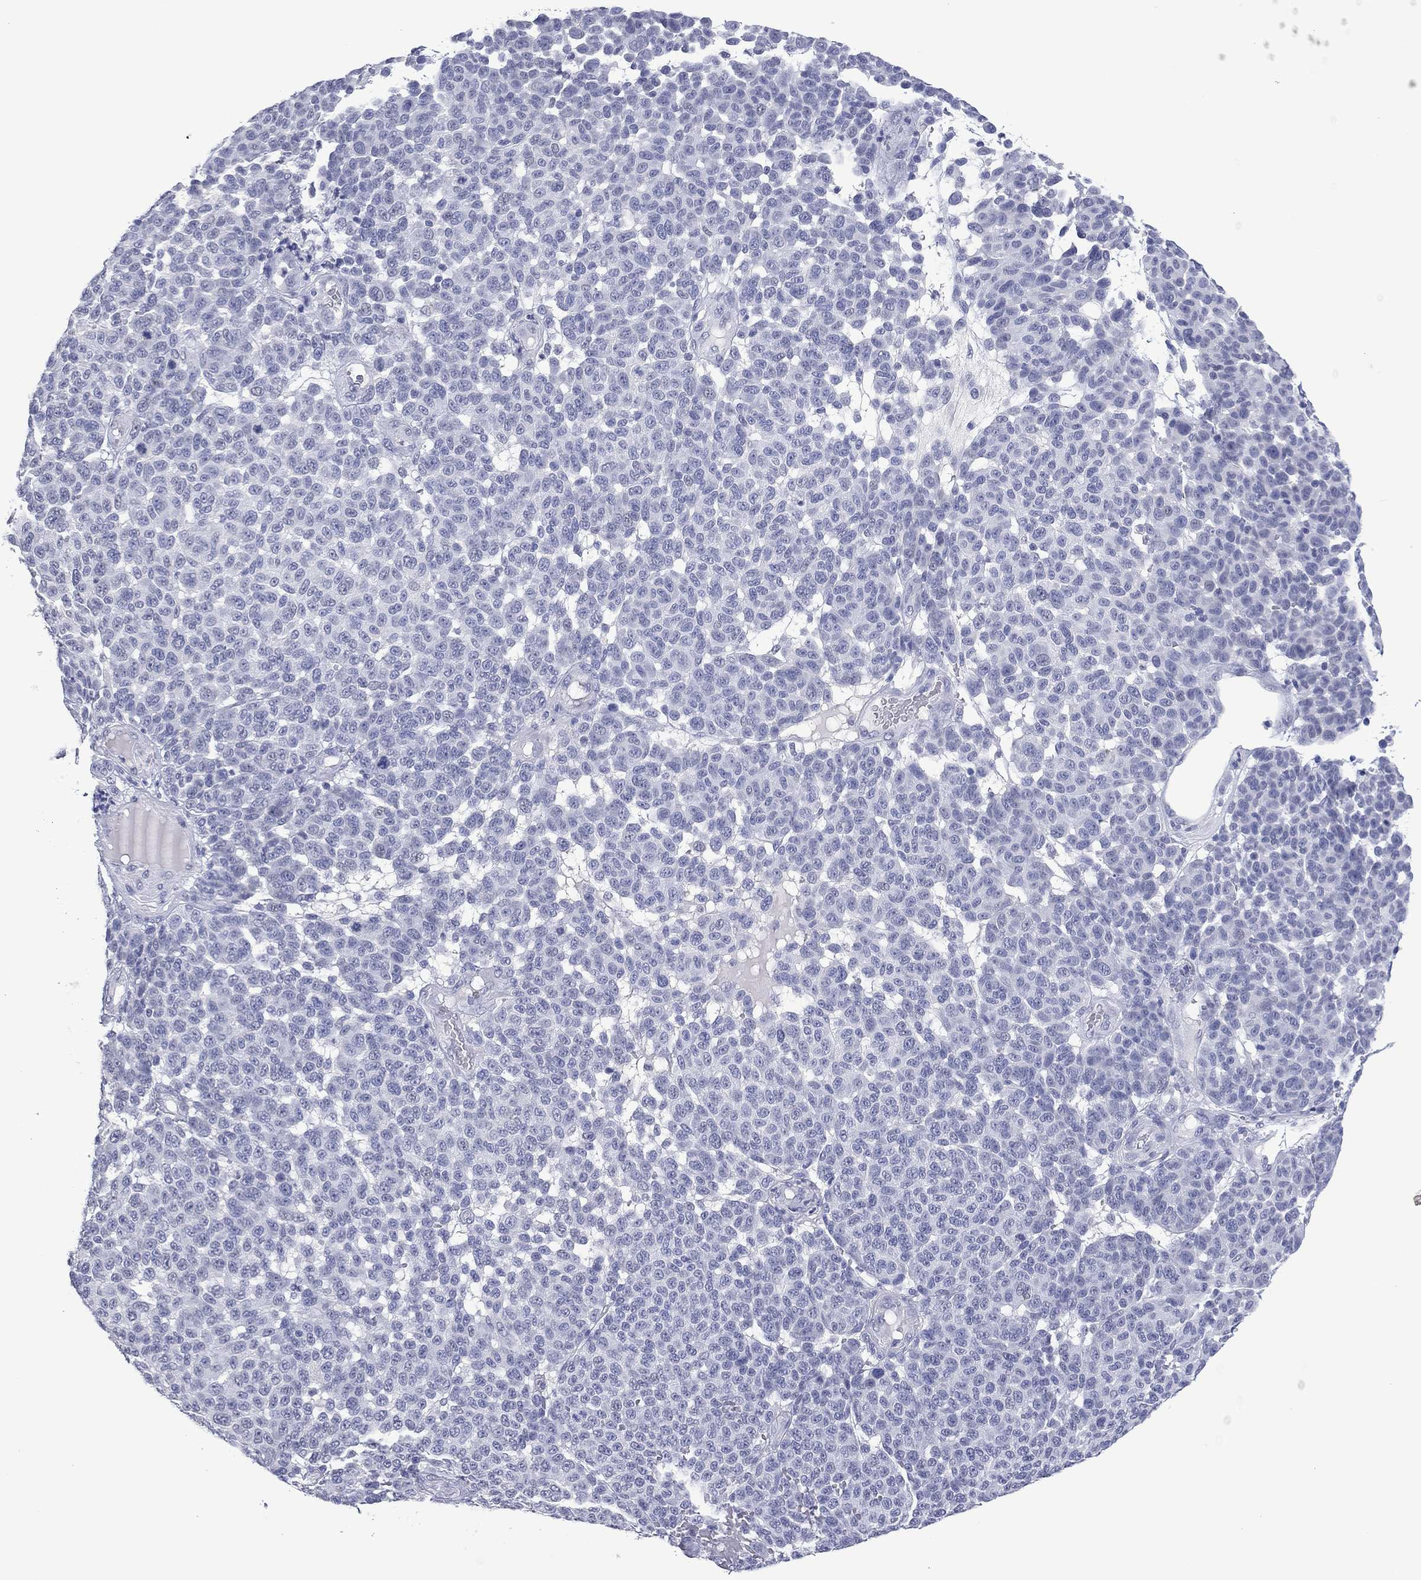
{"staining": {"intensity": "negative", "quantity": "none", "location": "none"}, "tissue": "melanoma", "cell_type": "Tumor cells", "image_type": "cancer", "snomed": [{"axis": "morphology", "description": "Malignant melanoma, NOS"}, {"axis": "topography", "description": "Skin"}], "caption": "Immunohistochemistry photomicrograph of melanoma stained for a protein (brown), which demonstrates no positivity in tumor cells. Brightfield microscopy of IHC stained with DAB (3,3'-diaminobenzidine) (brown) and hematoxylin (blue), captured at high magnification.", "gene": "UTF1", "patient": {"sex": "male", "age": 59}}